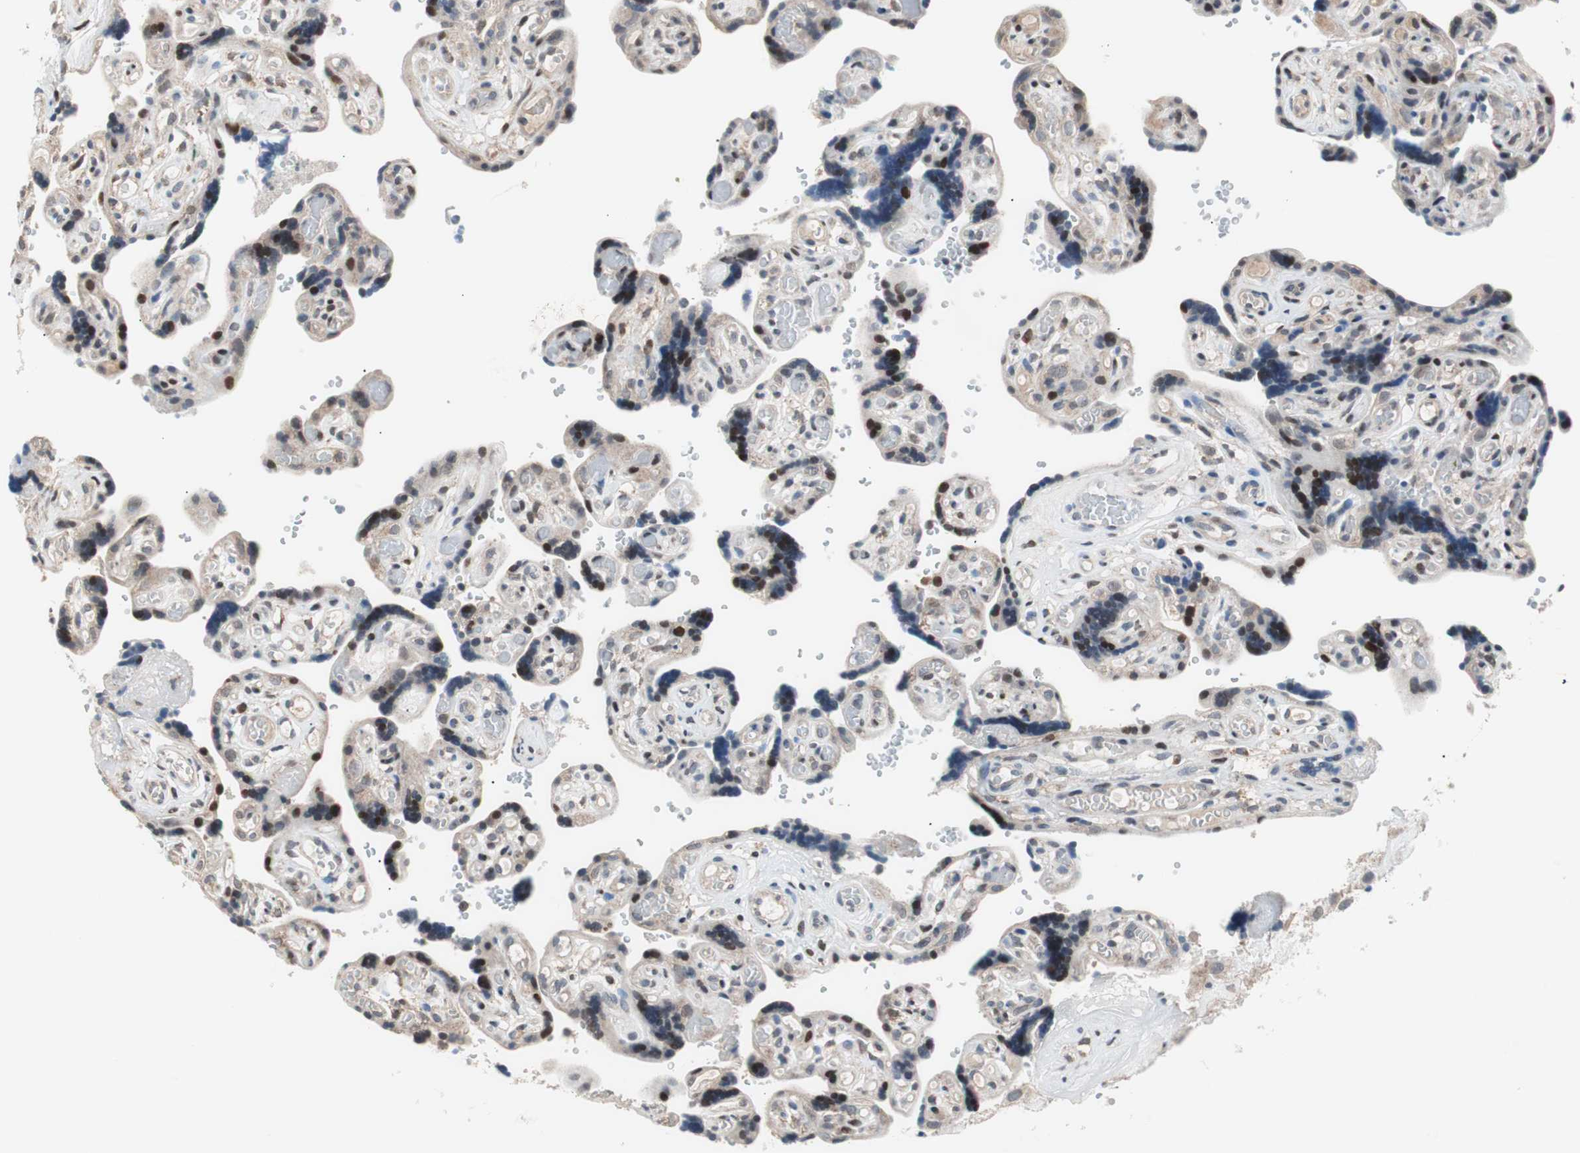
{"staining": {"intensity": "moderate", "quantity": "25%-75%", "location": "nuclear"}, "tissue": "placenta", "cell_type": "Trophoblastic cells", "image_type": "normal", "snomed": [{"axis": "morphology", "description": "Normal tissue, NOS"}, {"axis": "topography", "description": "Placenta"}], "caption": "Trophoblastic cells show medium levels of moderate nuclear expression in about 25%-75% of cells in normal placenta. The staining was performed using DAB to visualize the protein expression in brown, while the nuclei were stained in blue with hematoxylin (Magnification: 20x).", "gene": "POLH", "patient": {"sex": "female", "age": 30}}